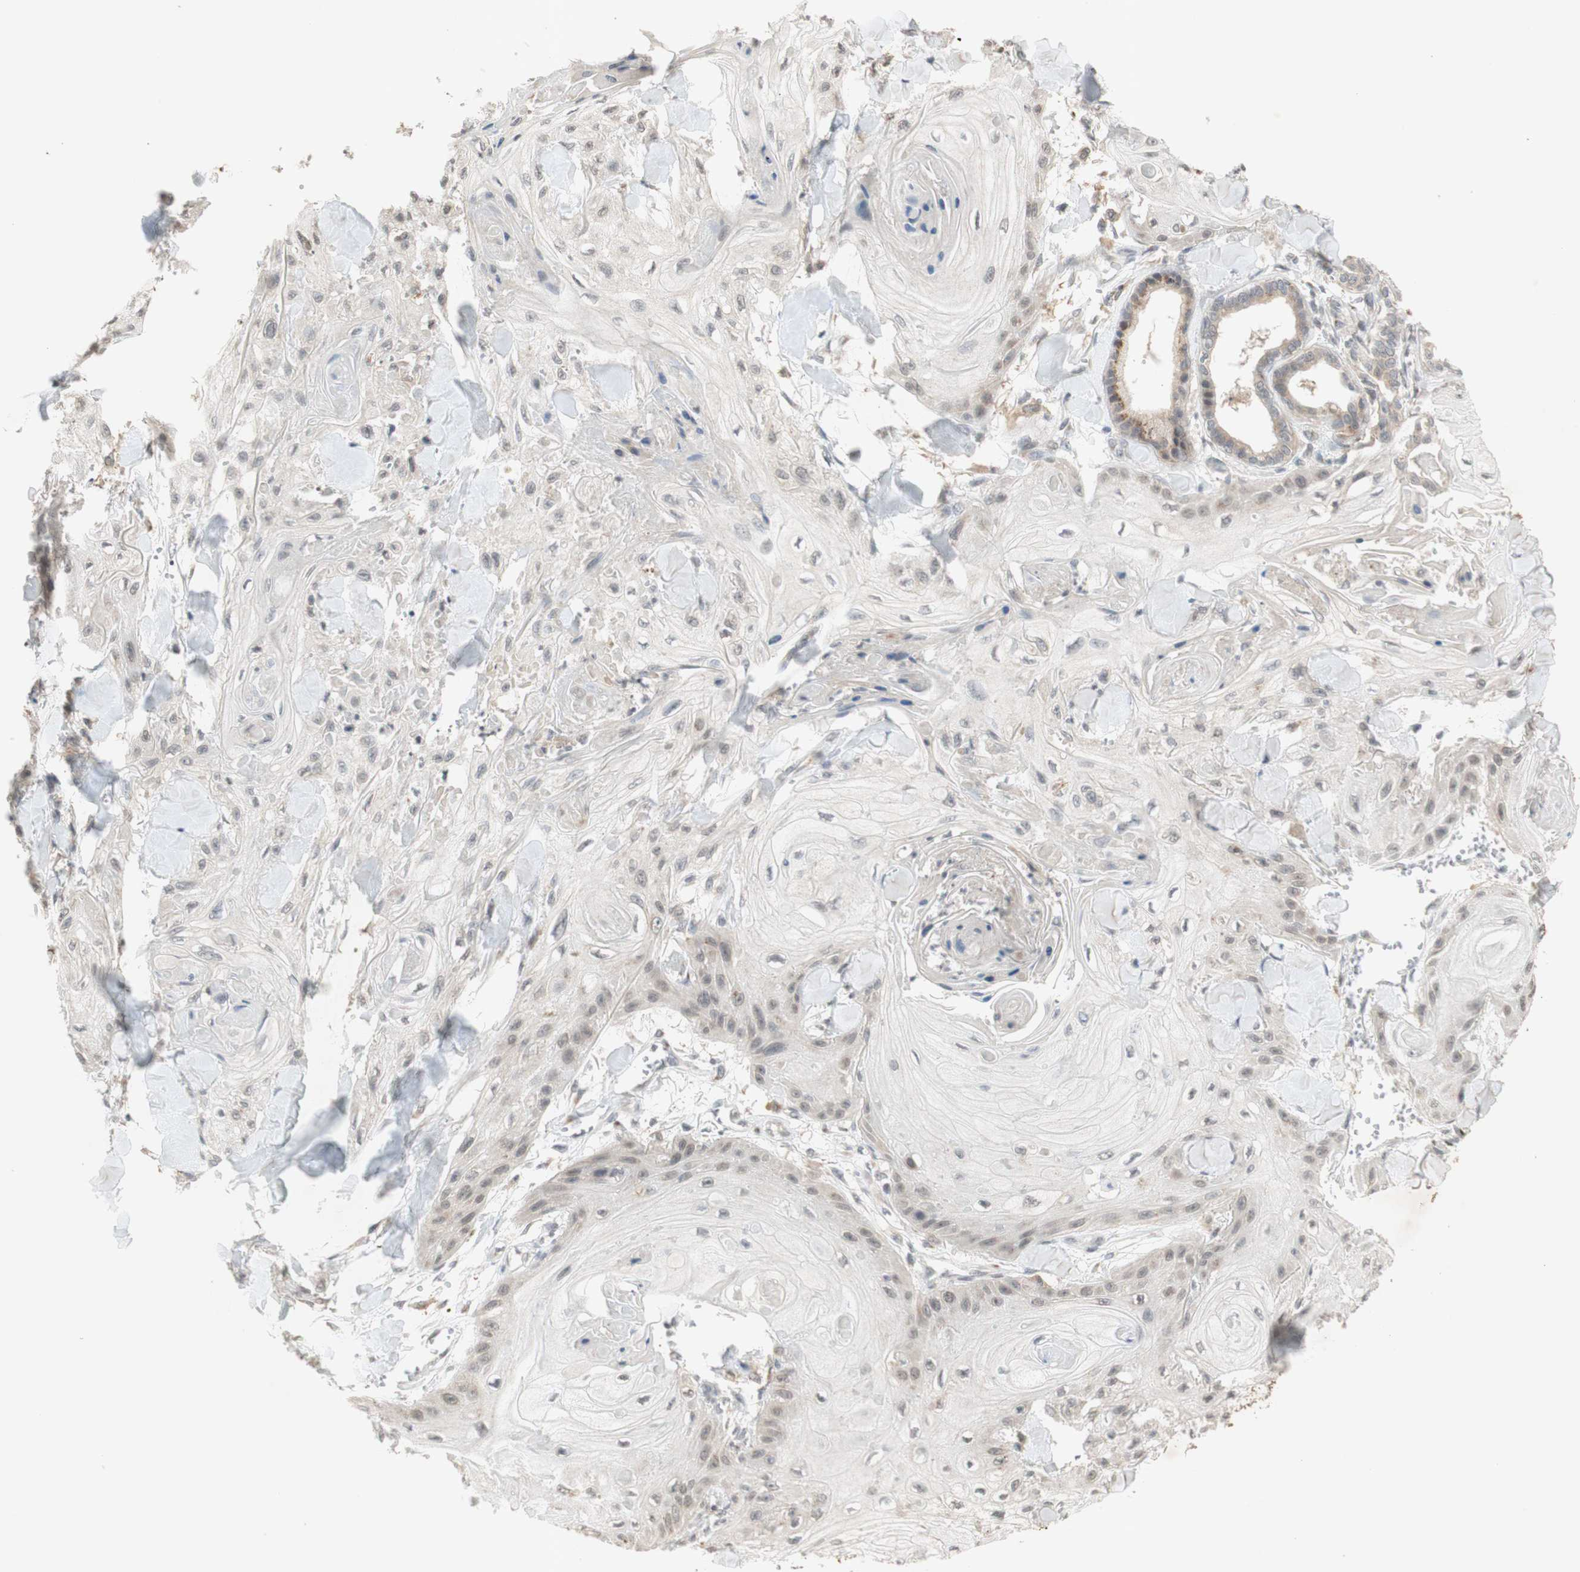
{"staining": {"intensity": "negative", "quantity": "none", "location": "none"}, "tissue": "skin cancer", "cell_type": "Tumor cells", "image_type": "cancer", "snomed": [{"axis": "morphology", "description": "Squamous cell carcinoma, NOS"}, {"axis": "topography", "description": "Skin"}], "caption": "The image displays no staining of tumor cells in skin cancer (squamous cell carcinoma).", "gene": "GLI1", "patient": {"sex": "male", "age": 74}}